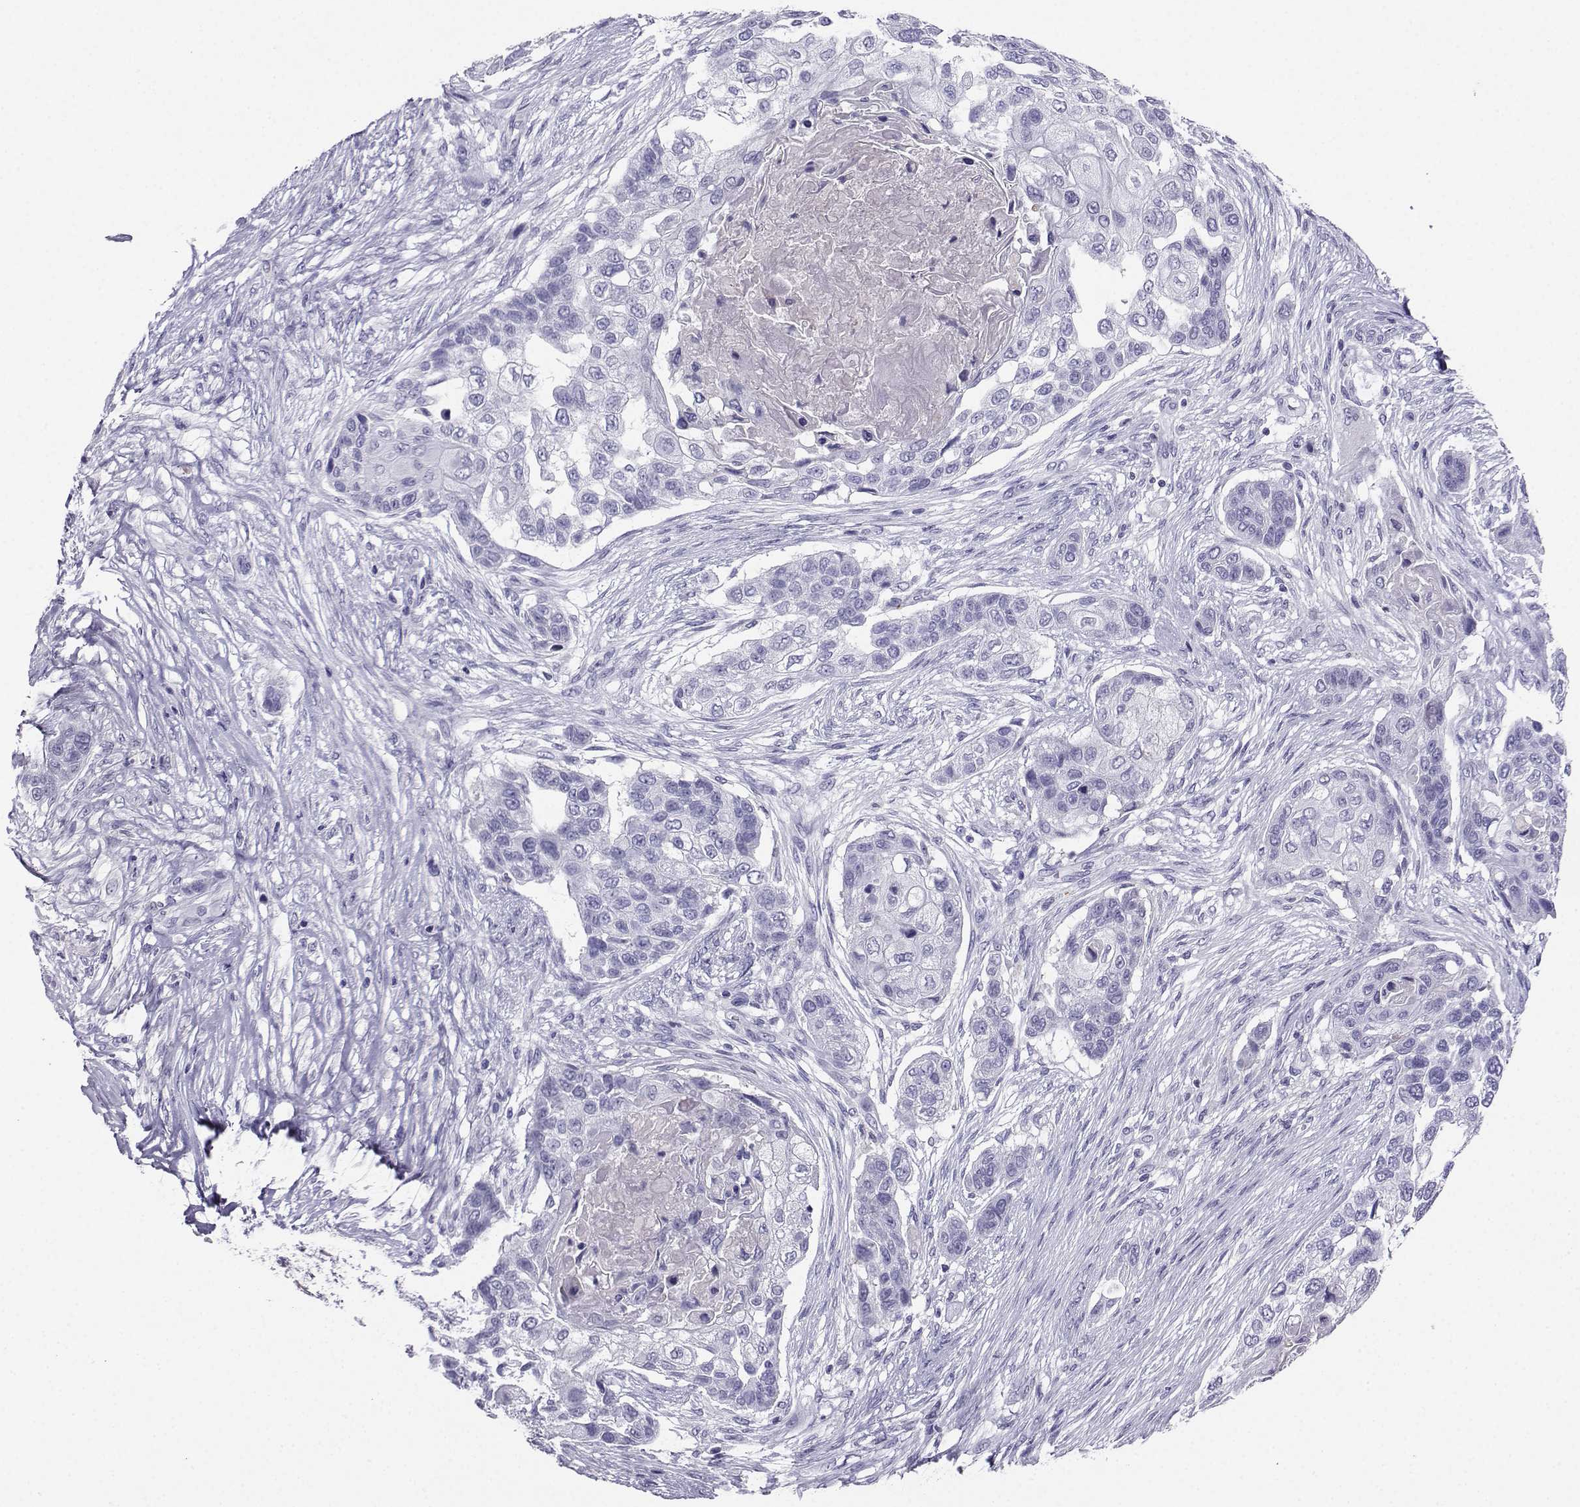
{"staining": {"intensity": "negative", "quantity": "none", "location": "none"}, "tissue": "lung cancer", "cell_type": "Tumor cells", "image_type": "cancer", "snomed": [{"axis": "morphology", "description": "Squamous cell carcinoma, NOS"}, {"axis": "topography", "description": "Lung"}], "caption": "A photomicrograph of human lung cancer is negative for staining in tumor cells.", "gene": "GRIK4", "patient": {"sex": "male", "age": 69}}